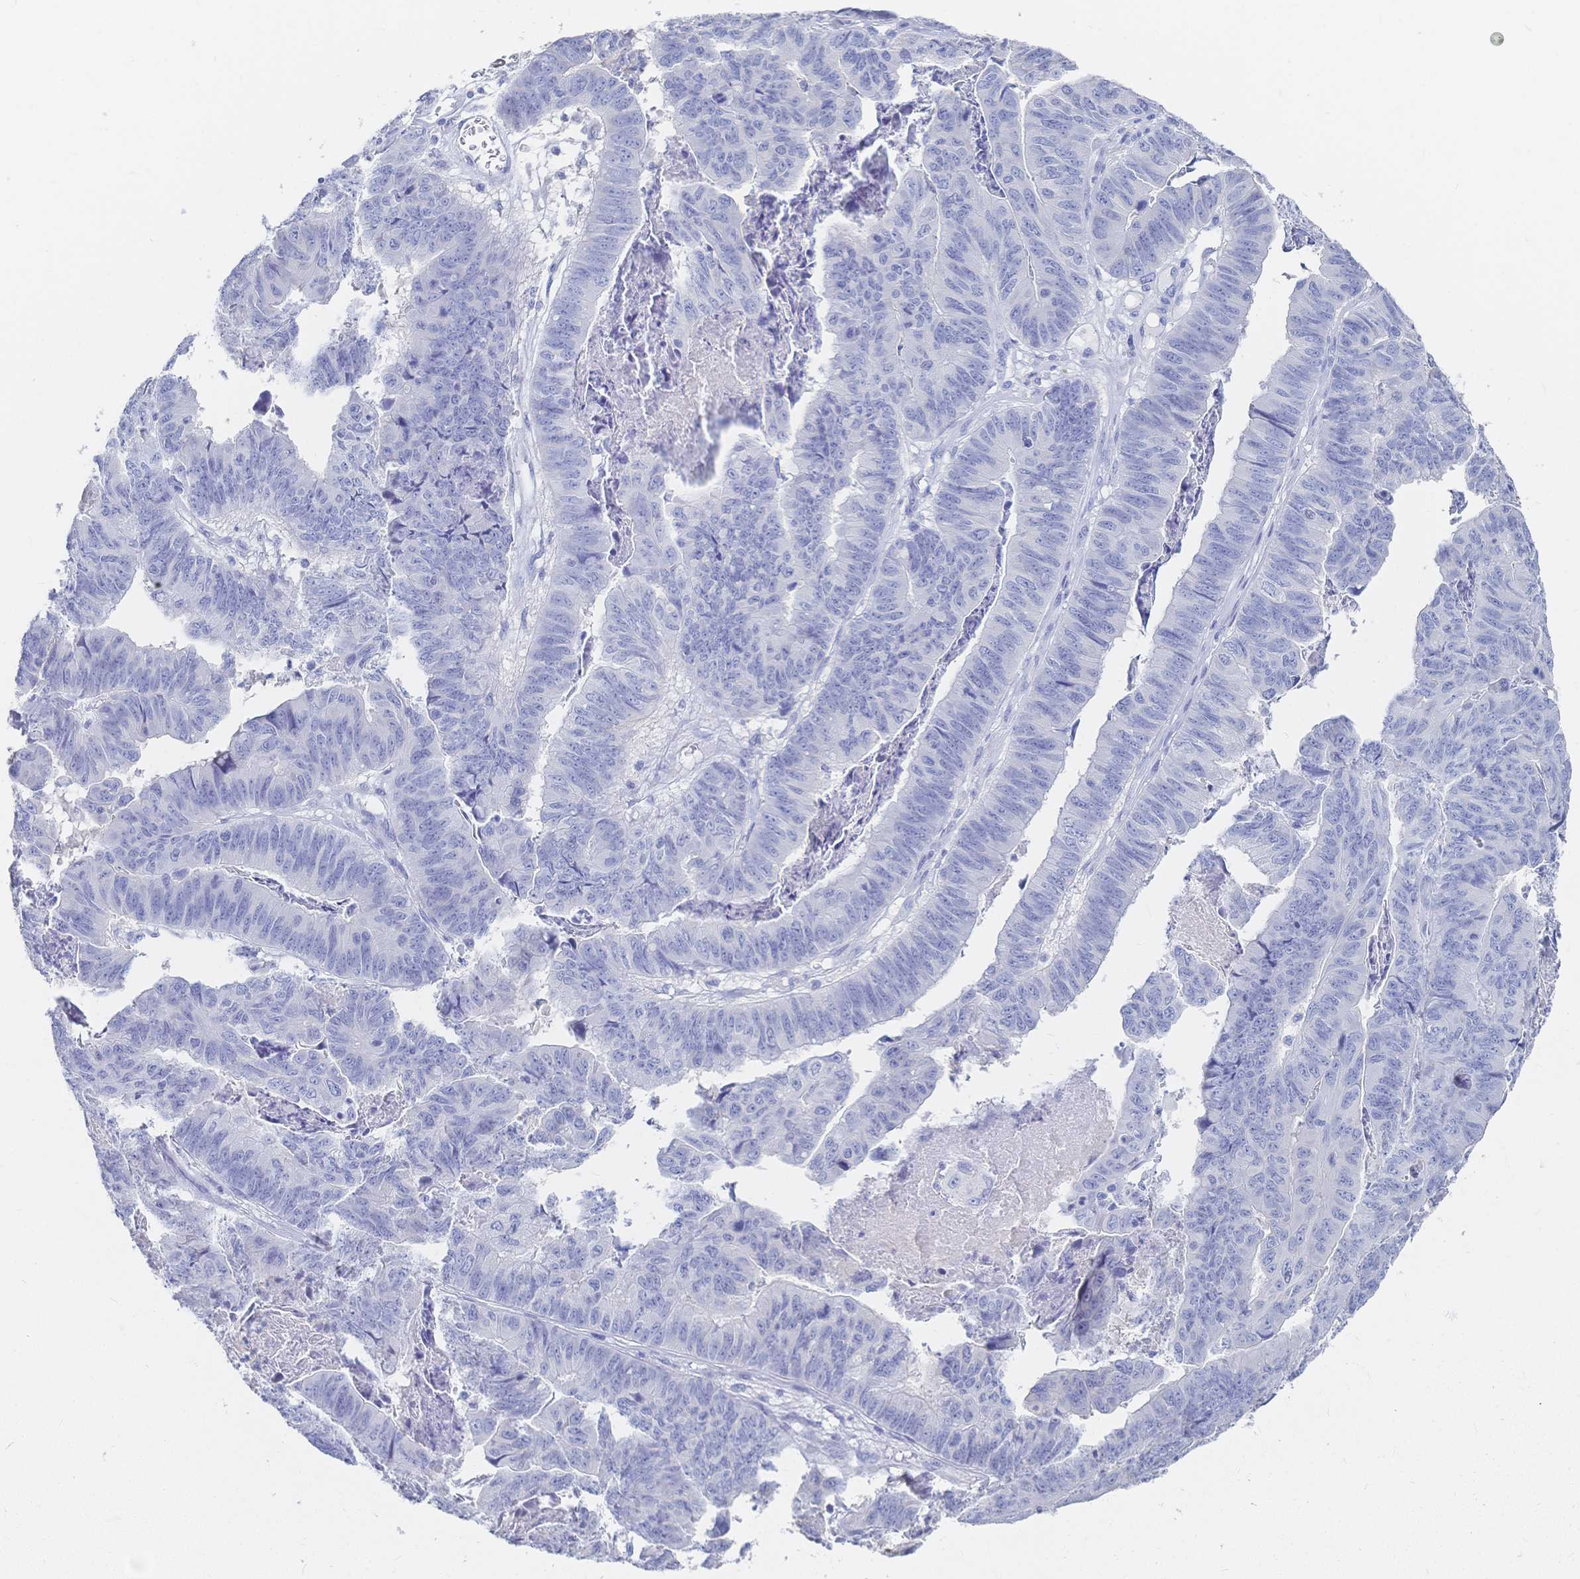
{"staining": {"intensity": "negative", "quantity": "none", "location": "none"}, "tissue": "stomach cancer", "cell_type": "Tumor cells", "image_type": "cancer", "snomed": [{"axis": "morphology", "description": "Adenocarcinoma, NOS"}, {"axis": "topography", "description": "Stomach, lower"}], "caption": "The photomicrograph demonstrates no staining of tumor cells in stomach adenocarcinoma.", "gene": "IL2RB", "patient": {"sex": "male", "age": 77}}